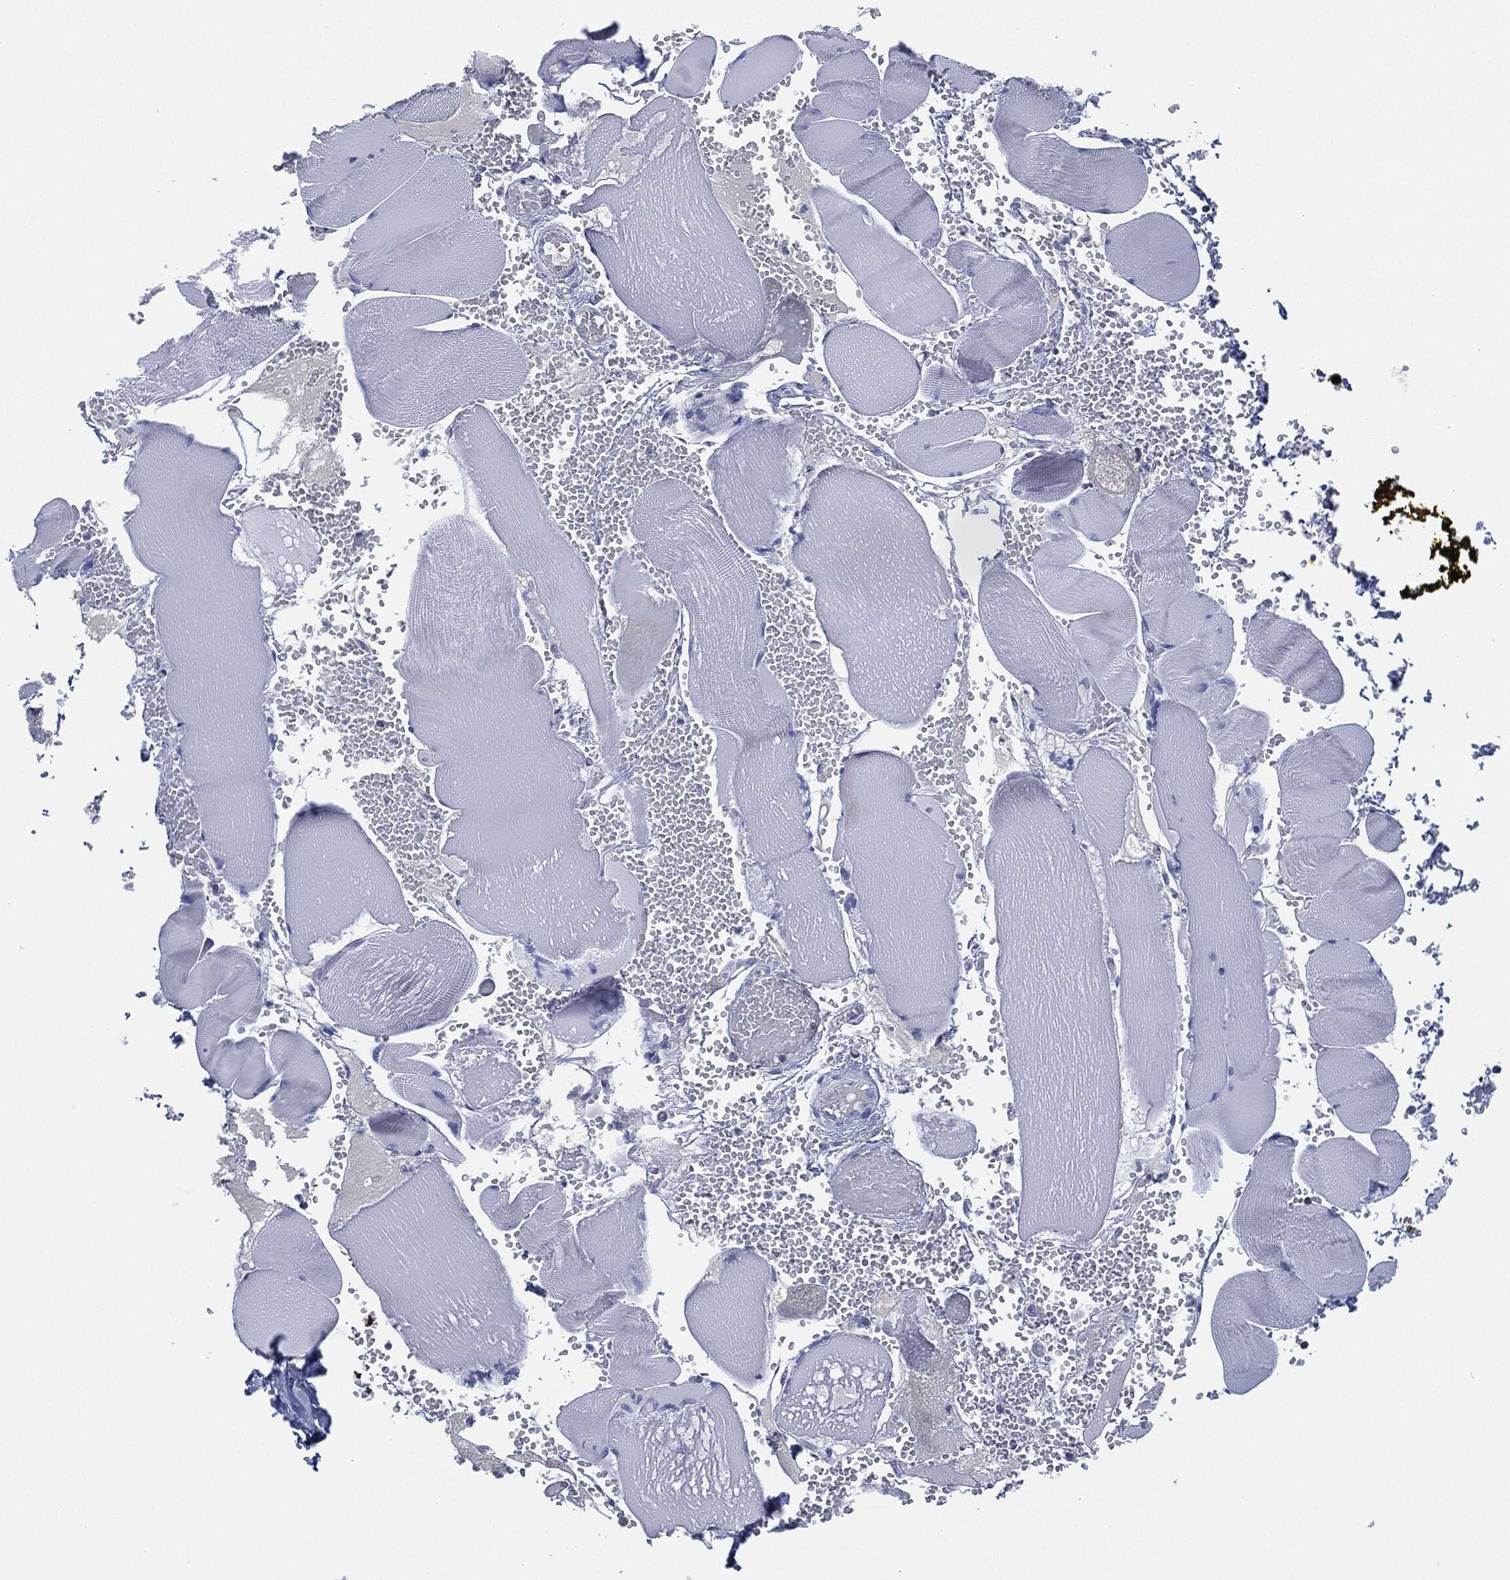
{"staining": {"intensity": "negative", "quantity": "none", "location": "none"}, "tissue": "skeletal muscle", "cell_type": "Myocytes", "image_type": "normal", "snomed": [{"axis": "morphology", "description": "Normal tissue, NOS"}, {"axis": "topography", "description": "Skeletal muscle"}], "caption": "Immunohistochemistry photomicrograph of normal human skeletal muscle stained for a protein (brown), which demonstrates no positivity in myocytes.", "gene": "SHROOM2", "patient": {"sex": "male", "age": 56}}